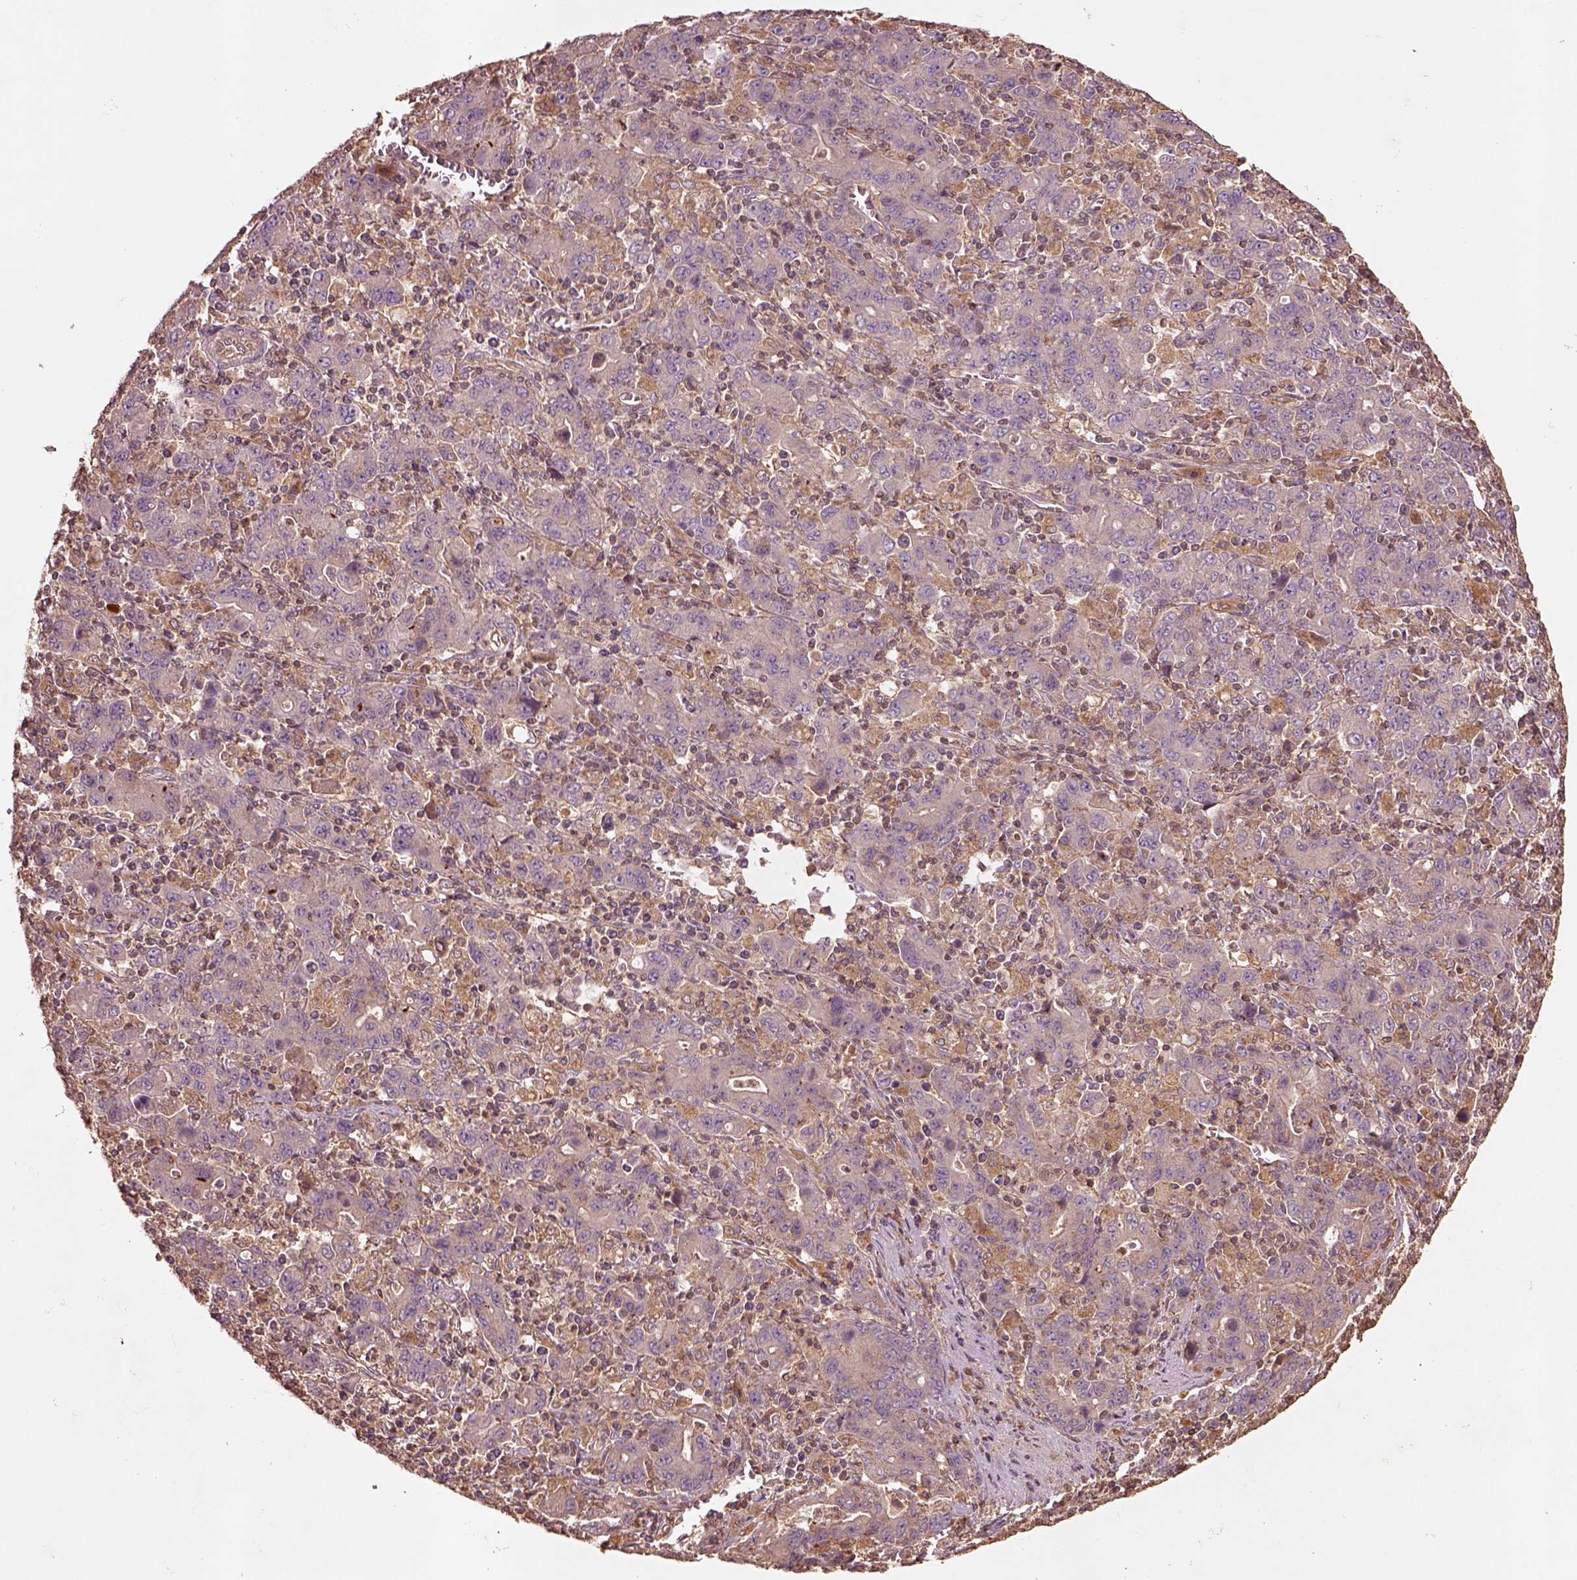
{"staining": {"intensity": "negative", "quantity": "none", "location": "none"}, "tissue": "stomach cancer", "cell_type": "Tumor cells", "image_type": "cancer", "snomed": [{"axis": "morphology", "description": "Adenocarcinoma, NOS"}, {"axis": "topography", "description": "Stomach, upper"}], "caption": "The micrograph exhibits no significant expression in tumor cells of stomach cancer (adenocarcinoma).", "gene": "TRADD", "patient": {"sex": "male", "age": 69}}